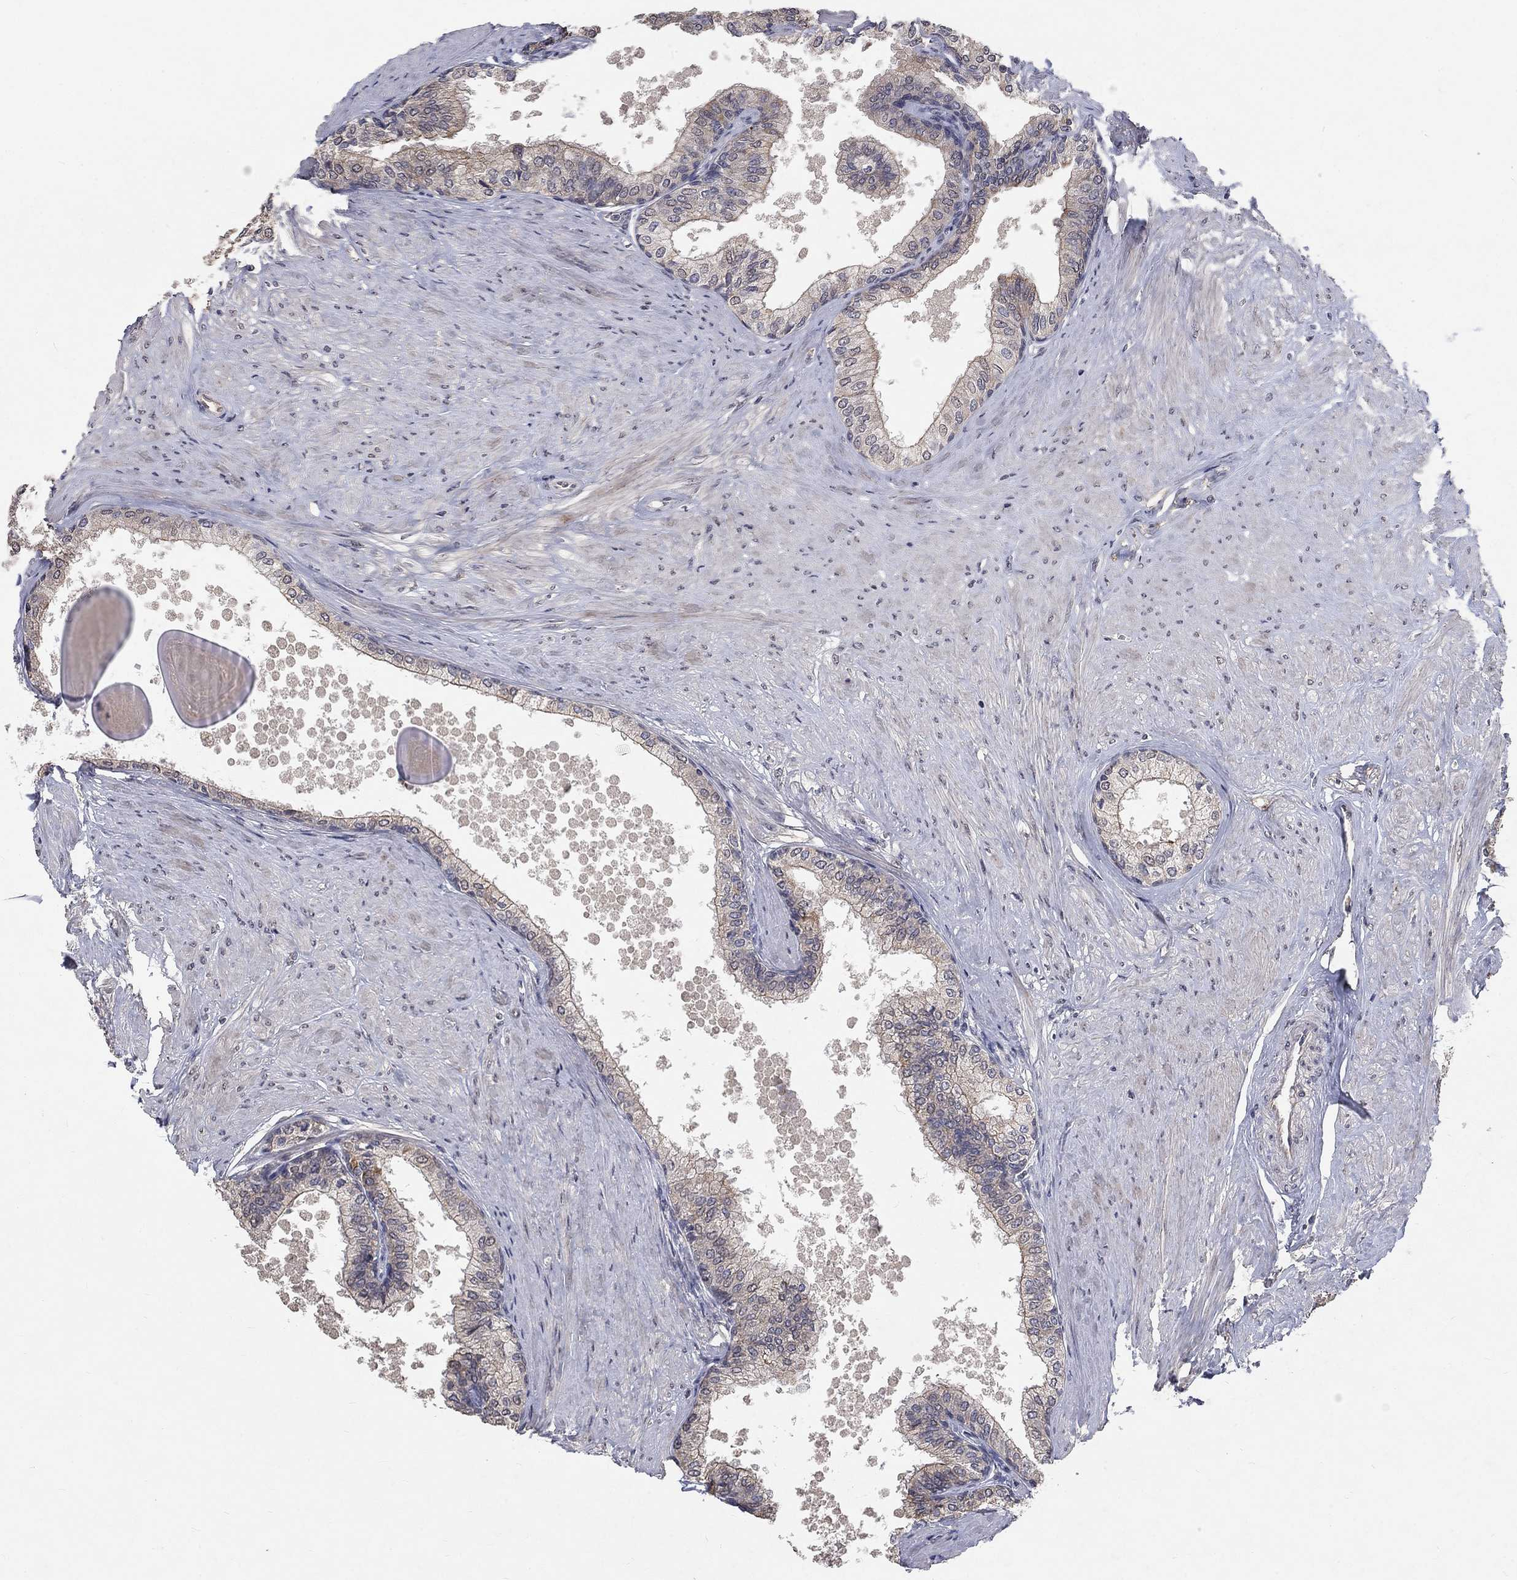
{"staining": {"intensity": "moderate", "quantity": "<25%", "location": "cytoplasmic/membranous"}, "tissue": "prostate", "cell_type": "Glandular cells", "image_type": "normal", "snomed": [{"axis": "morphology", "description": "Normal tissue, NOS"}, {"axis": "topography", "description": "Prostate"}], "caption": "Protein staining of unremarkable prostate demonstrates moderate cytoplasmic/membranous positivity in about <25% of glandular cells. Immunohistochemistry (ihc) stains the protein of interest in brown and the nuclei are stained blue.", "gene": "CHST5", "patient": {"sex": "male", "age": 63}}